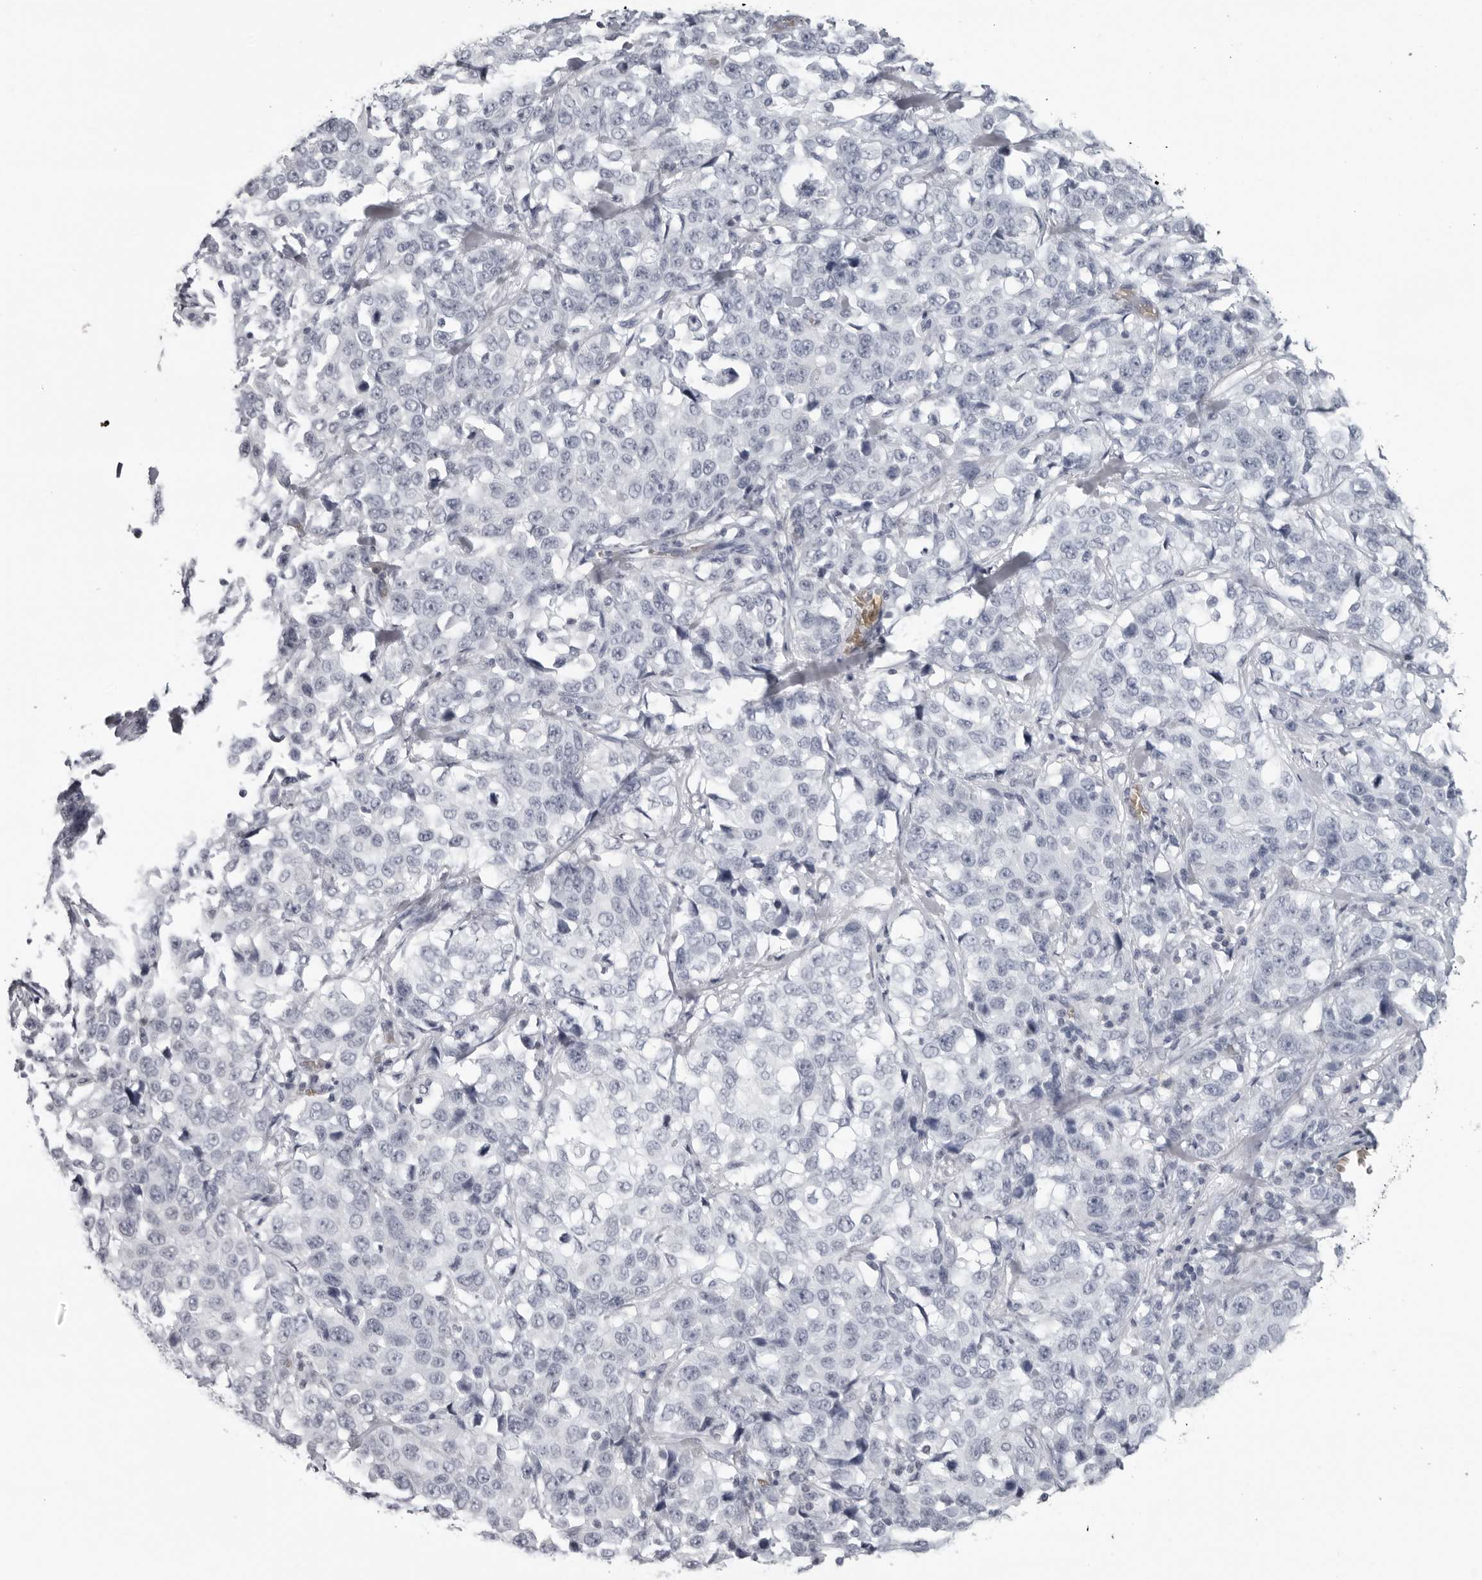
{"staining": {"intensity": "negative", "quantity": "none", "location": "none"}, "tissue": "stomach cancer", "cell_type": "Tumor cells", "image_type": "cancer", "snomed": [{"axis": "morphology", "description": "Normal tissue, NOS"}, {"axis": "morphology", "description": "Adenocarcinoma, NOS"}, {"axis": "topography", "description": "Stomach"}], "caption": "IHC of human stomach cancer (adenocarcinoma) shows no positivity in tumor cells.", "gene": "EPB41", "patient": {"sex": "male", "age": 48}}